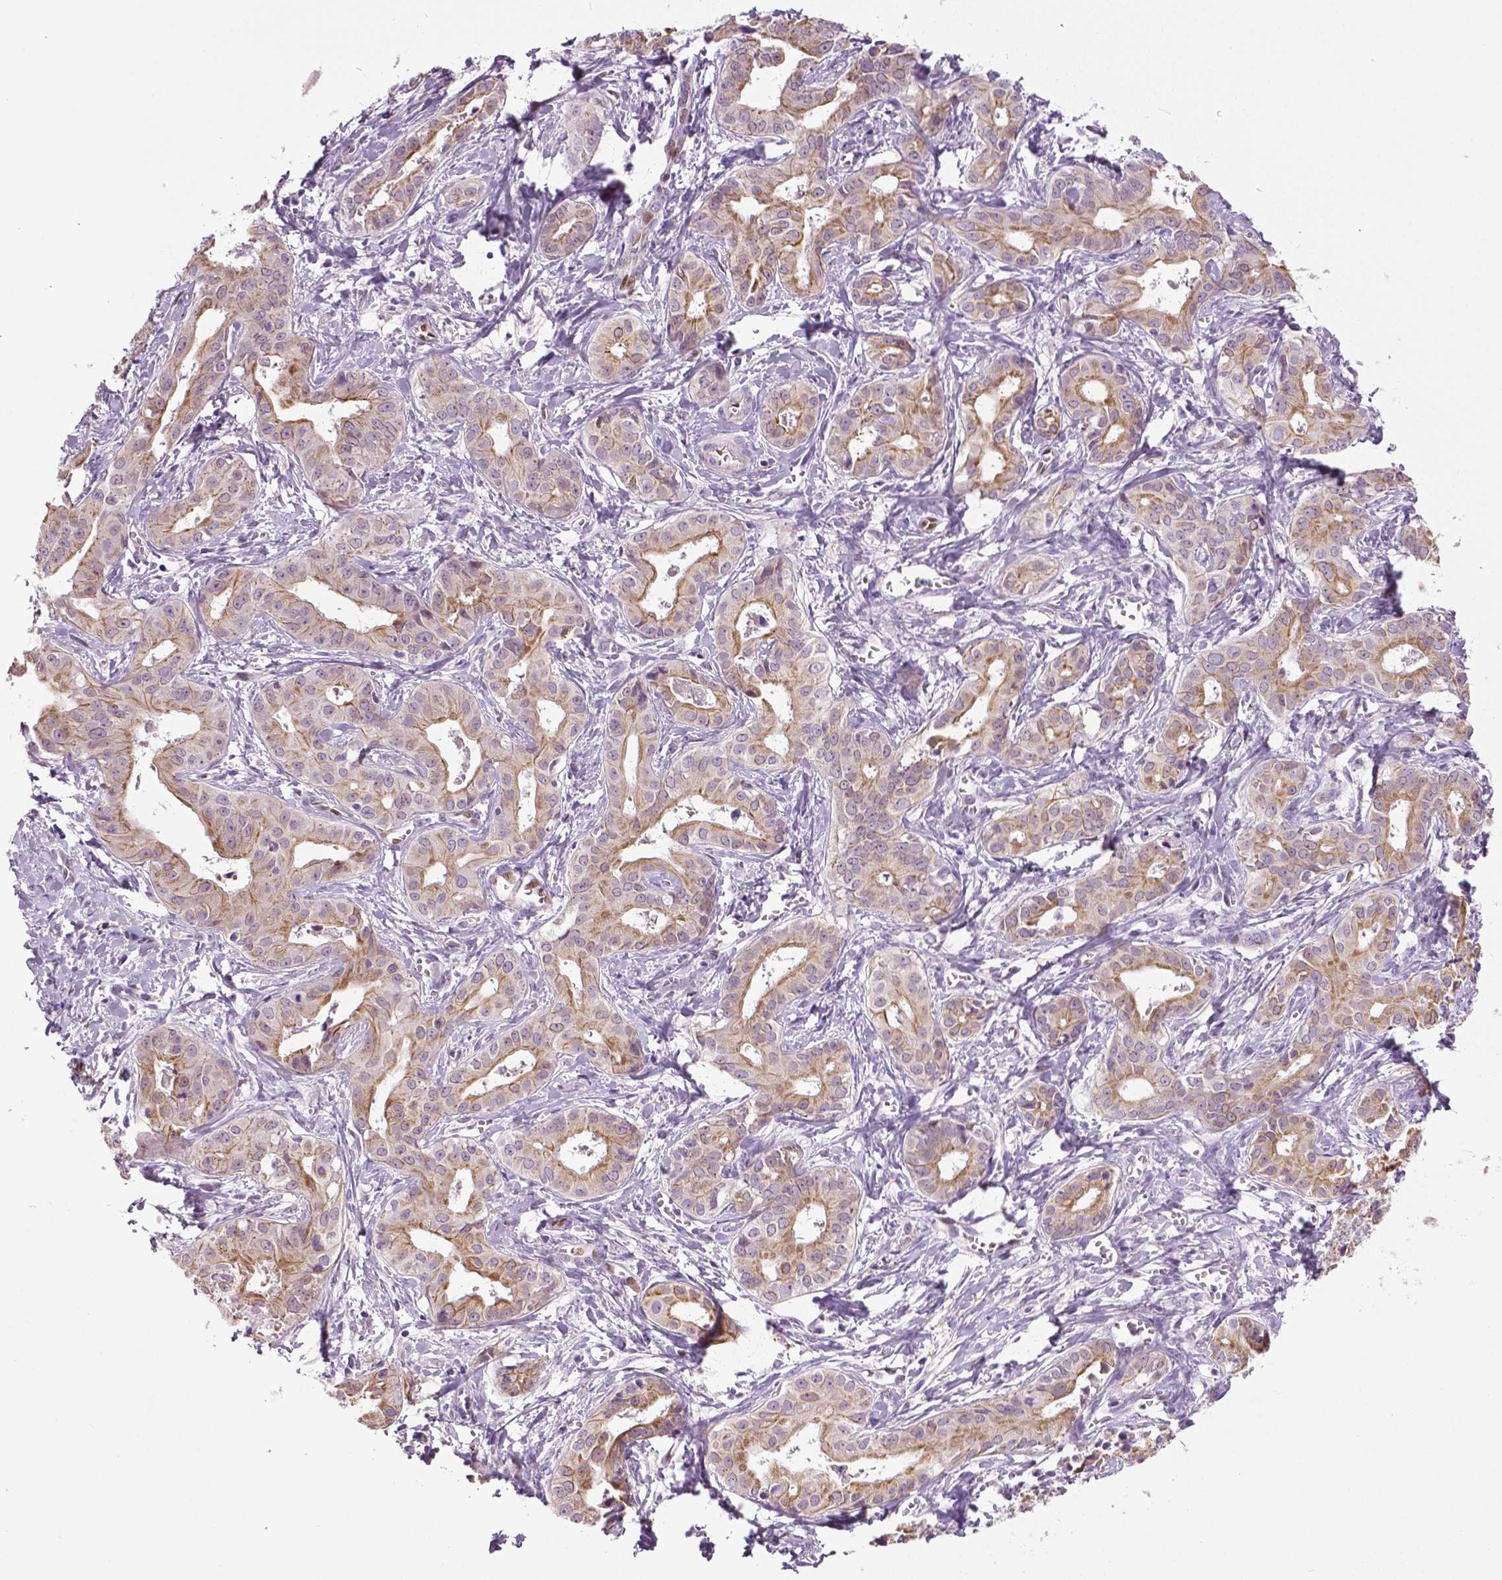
{"staining": {"intensity": "moderate", "quantity": "25%-75%", "location": "cytoplasmic/membranous"}, "tissue": "liver cancer", "cell_type": "Tumor cells", "image_type": "cancer", "snomed": [{"axis": "morphology", "description": "Cholangiocarcinoma"}, {"axis": "topography", "description": "Liver"}], "caption": "Human cholangiocarcinoma (liver) stained with a brown dye exhibits moderate cytoplasmic/membranous positive positivity in about 25%-75% of tumor cells.", "gene": "PTGER3", "patient": {"sex": "female", "age": 65}}